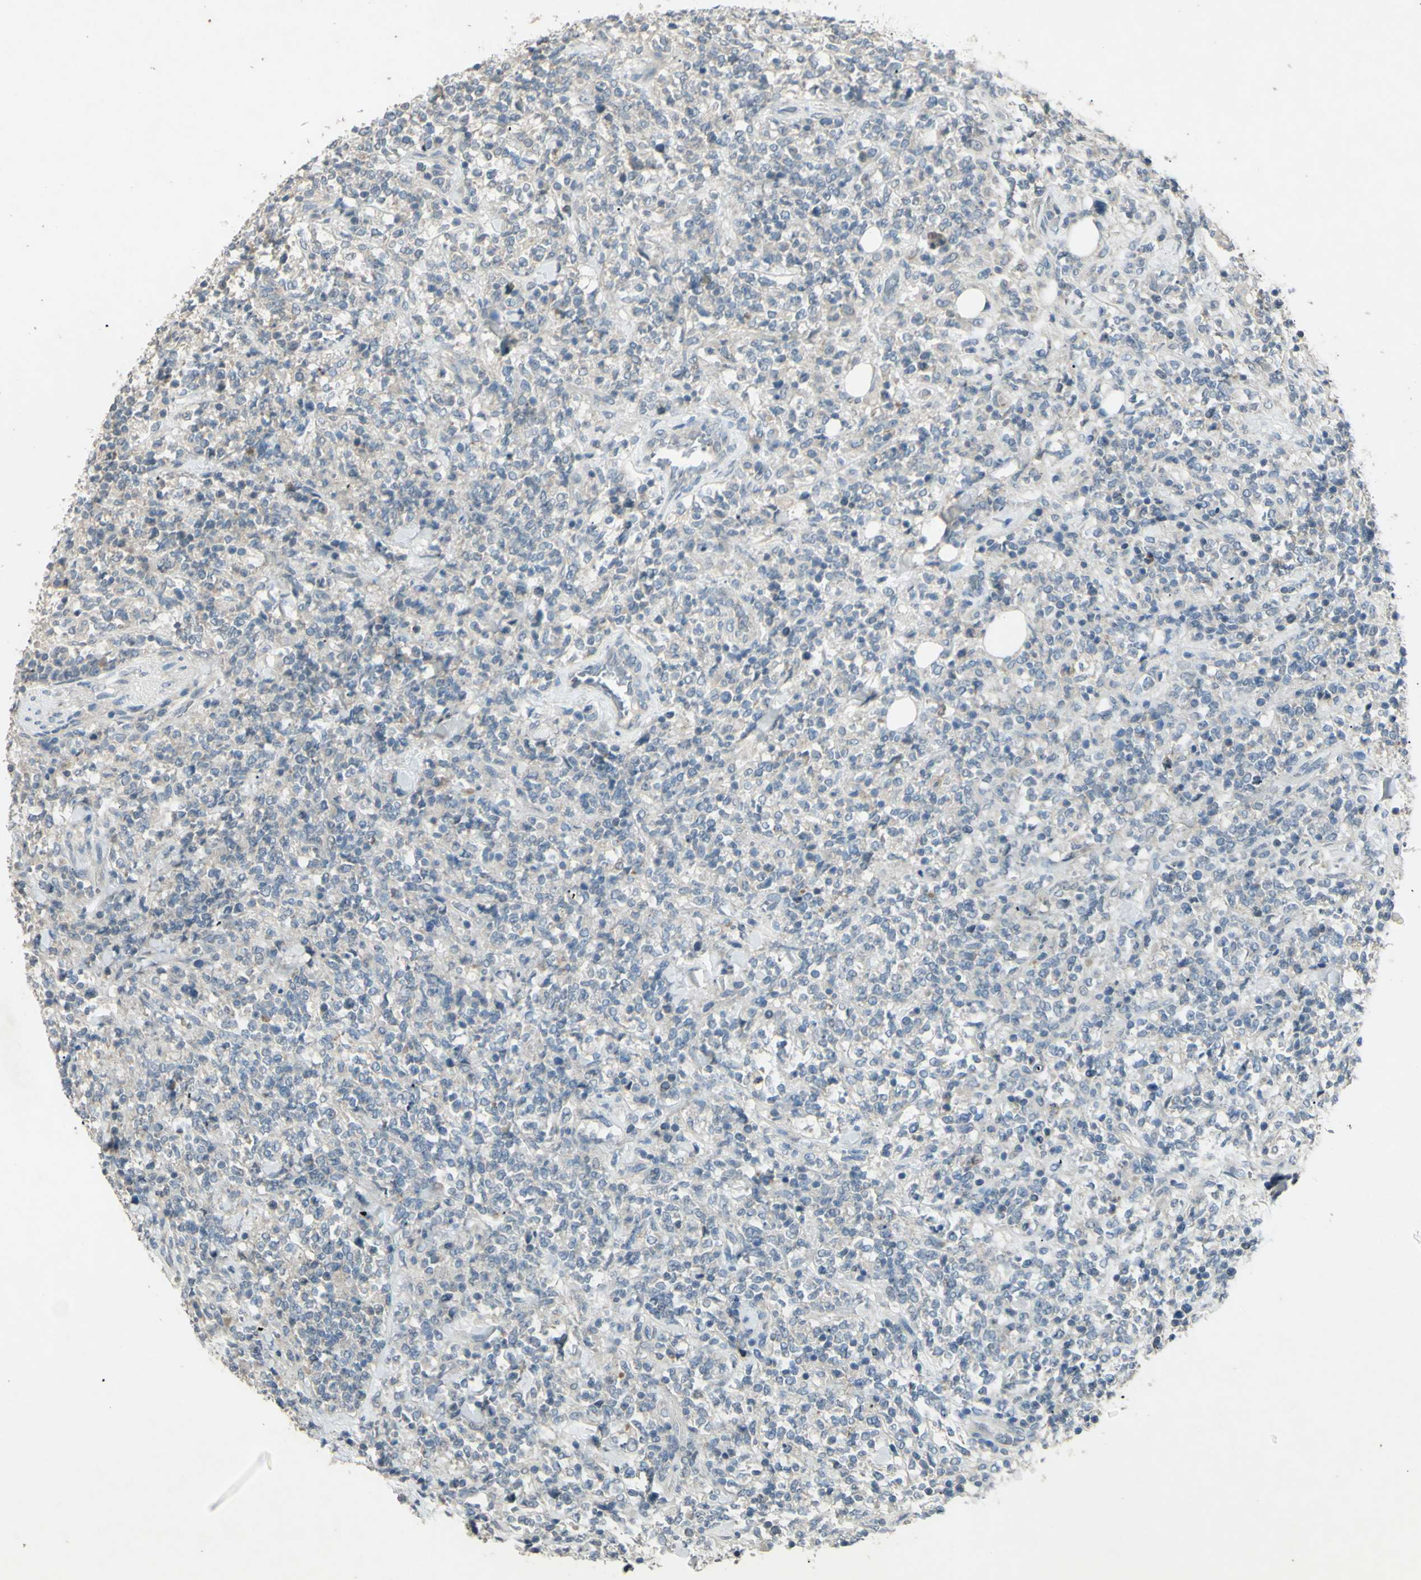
{"staining": {"intensity": "negative", "quantity": "none", "location": "none"}, "tissue": "lymphoma", "cell_type": "Tumor cells", "image_type": "cancer", "snomed": [{"axis": "morphology", "description": "Malignant lymphoma, non-Hodgkin's type, High grade"}, {"axis": "topography", "description": "Soft tissue"}], "caption": "Immunohistochemistry (IHC) of lymphoma shows no staining in tumor cells.", "gene": "TIMM21", "patient": {"sex": "male", "age": 18}}